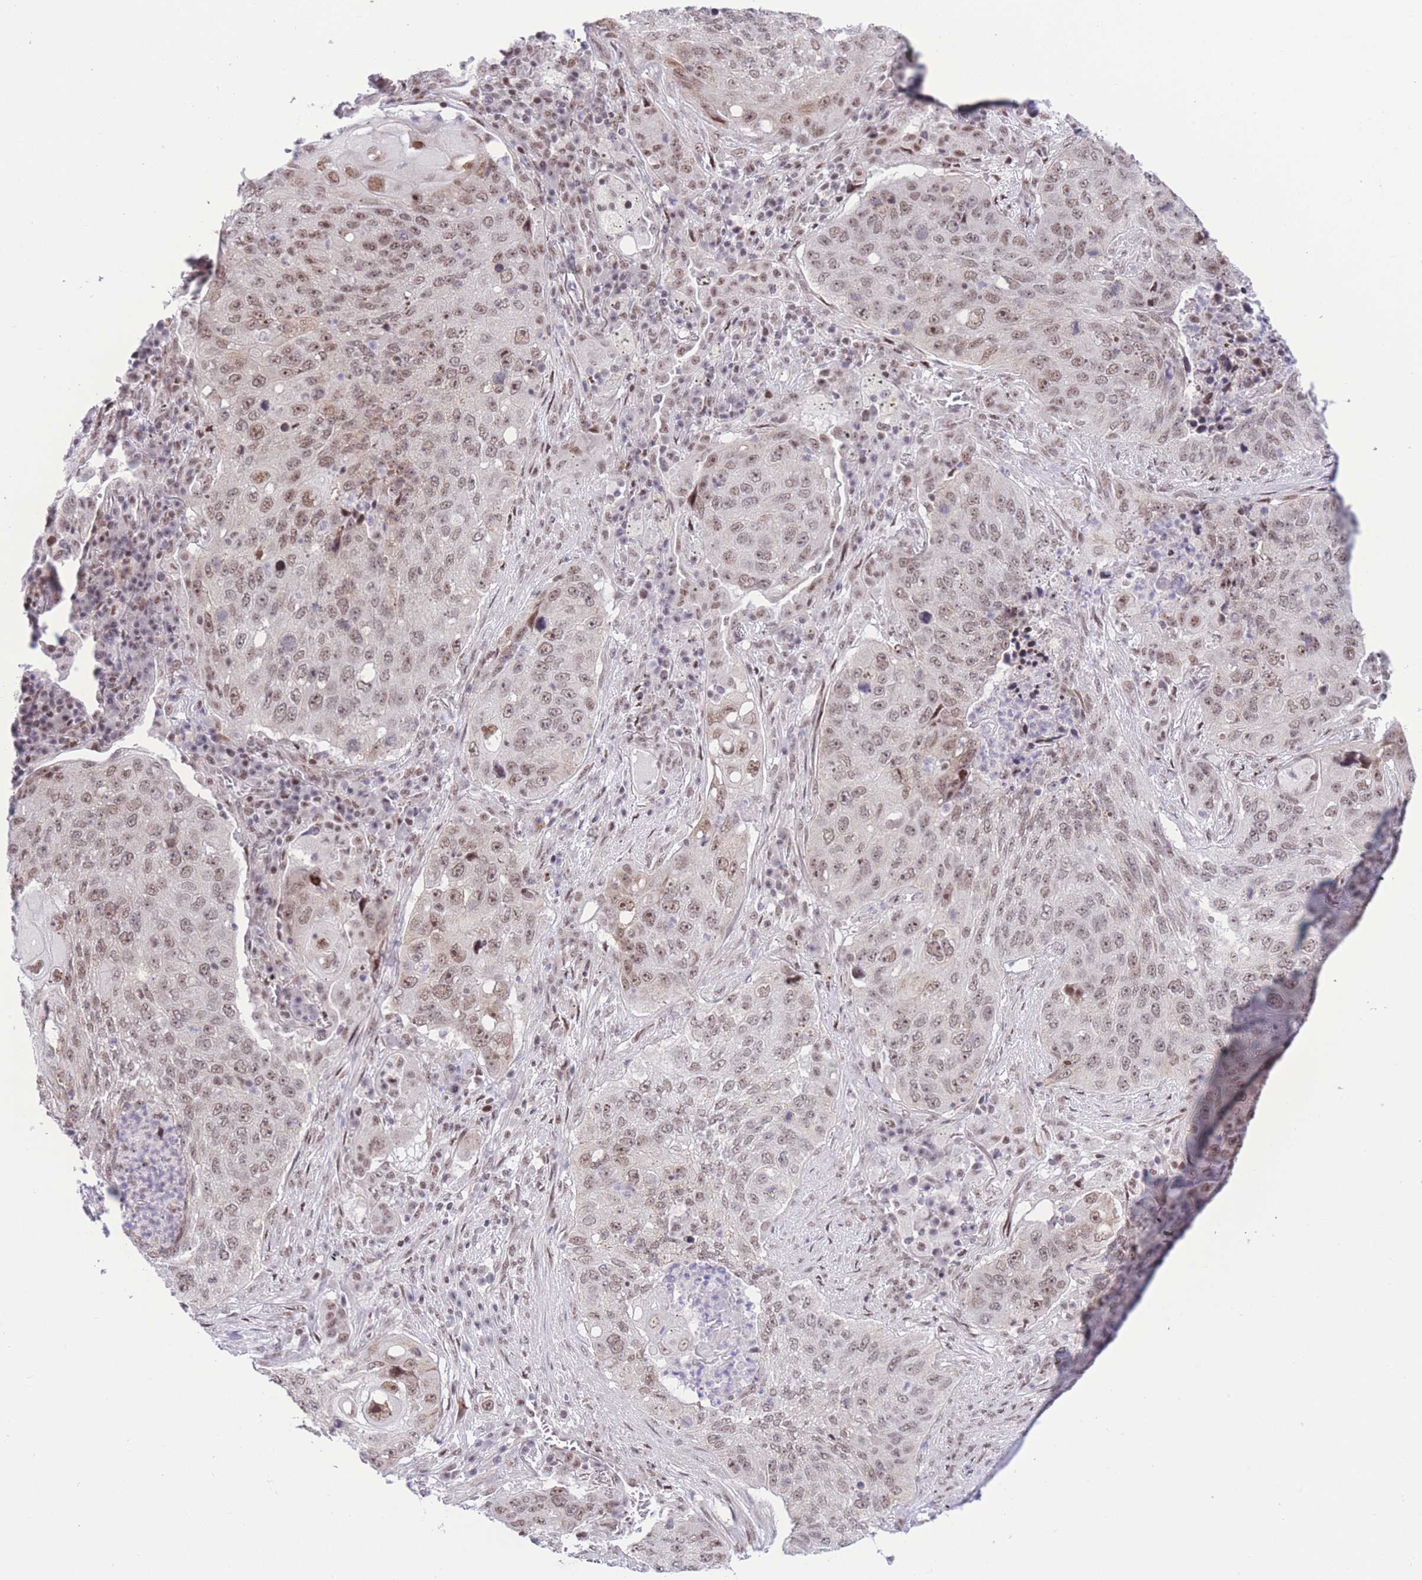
{"staining": {"intensity": "weak", "quantity": ">75%", "location": "nuclear"}, "tissue": "lung cancer", "cell_type": "Tumor cells", "image_type": "cancer", "snomed": [{"axis": "morphology", "description": "Squamous cell carcinoma, NOS"}, {"axis": "topography", "description": "Lung"}], "caption": "This photomicrograph demonstrates IHC staining of lung cancer (squamous cell carcinoma), with low weak nuclear positivity in approximately >75% of tumor cells.", "gene": "PCIF1", "patient": {"sex": "female", "age": 63}}